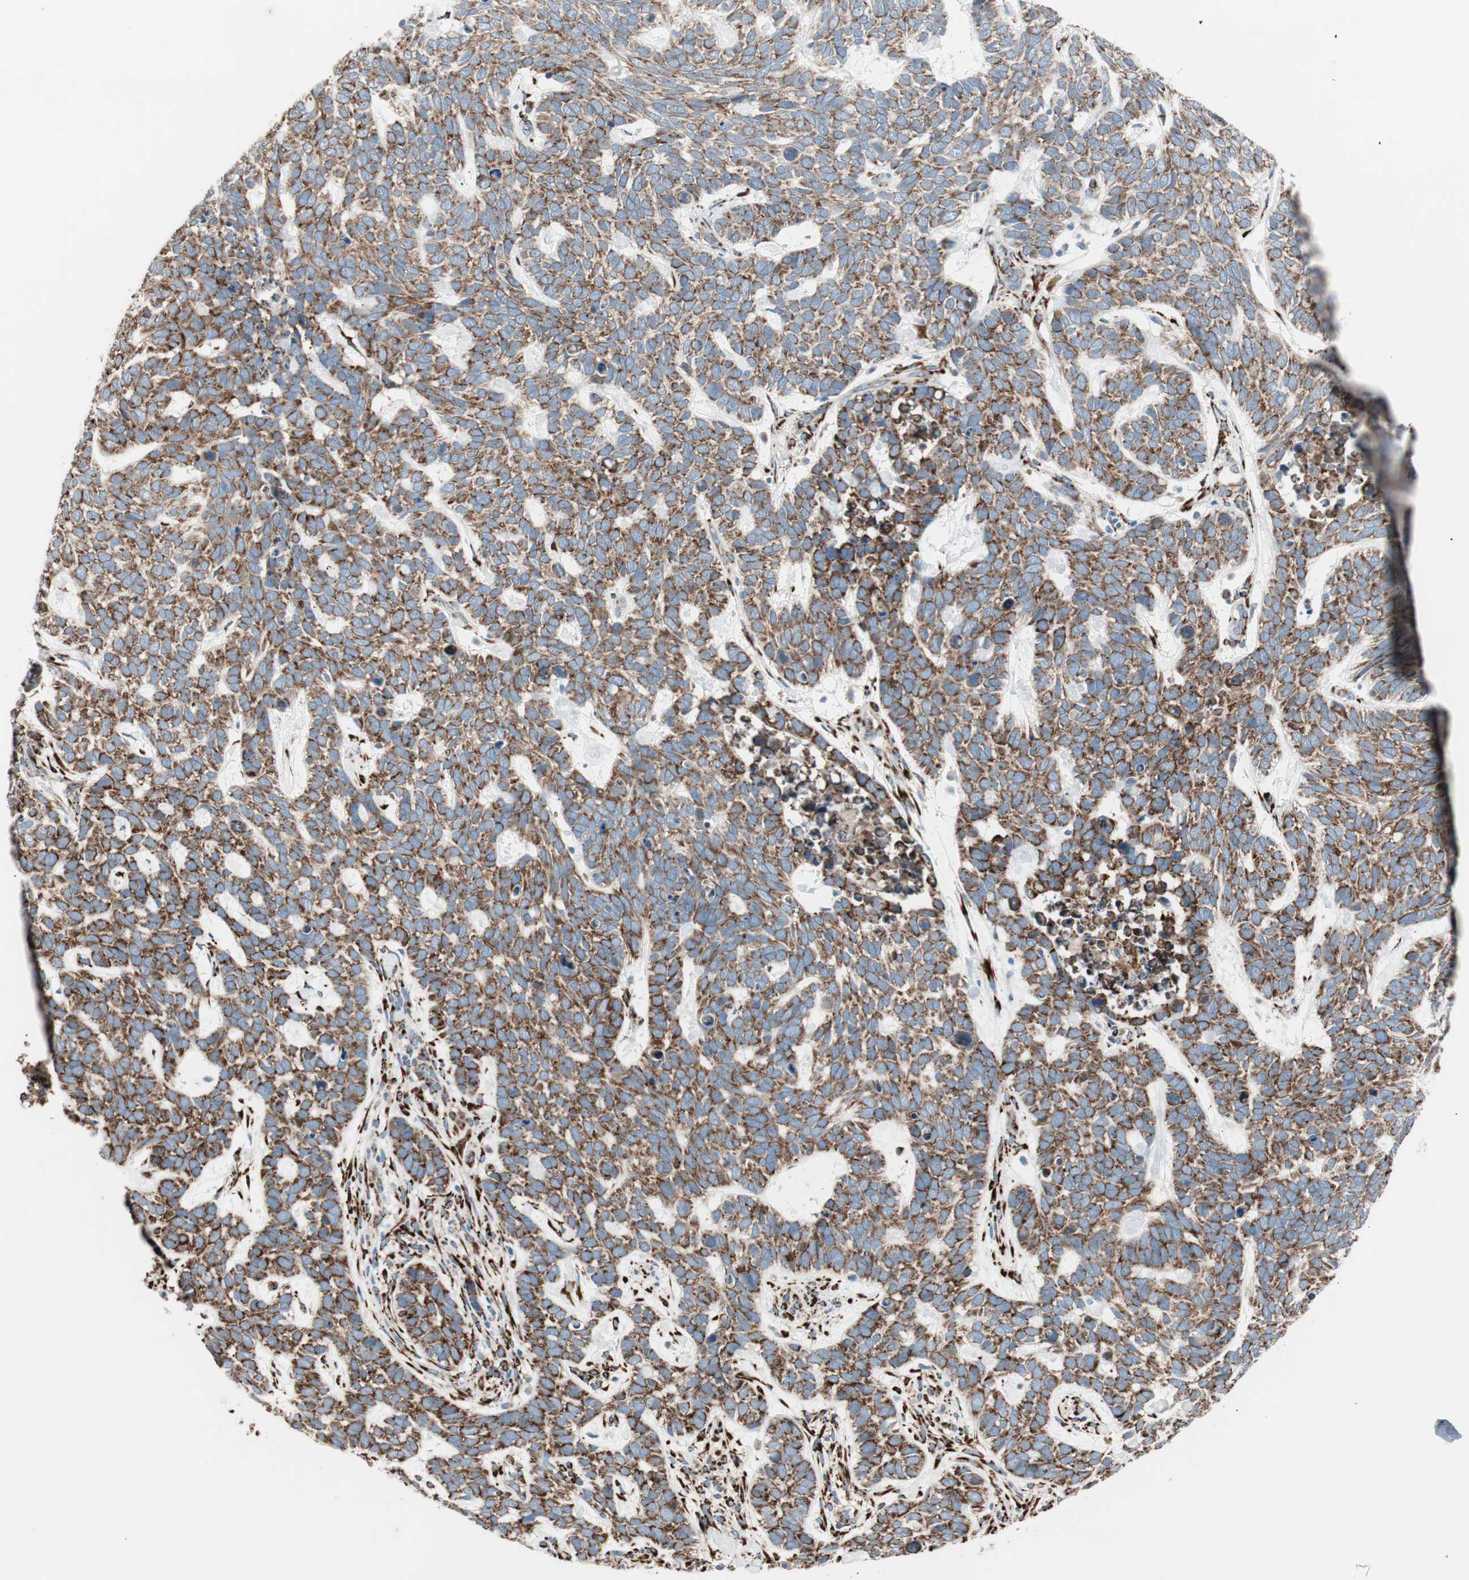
{"staining": {"intensity": "strong", "quantity": ">75%", "location": "cytoplasmic/membranous"}, "tissue": "skin cancer", "cell_type": "Tumor cells", "image_type": "cancer", "snomed": [{"axis": "morphology", "description": "Basal cell carcinoma"}, {"axis": "topography", "description": "Skin"}], "caption": "Basal cell carcinoma (skin) stained for a protein (brown) demonstrates strong cytoplasmic/membranous positive expression in approximately >75% of tumor cells.", "gene": "P4HTM", "patient": {"sex": "male", "age": 87}}